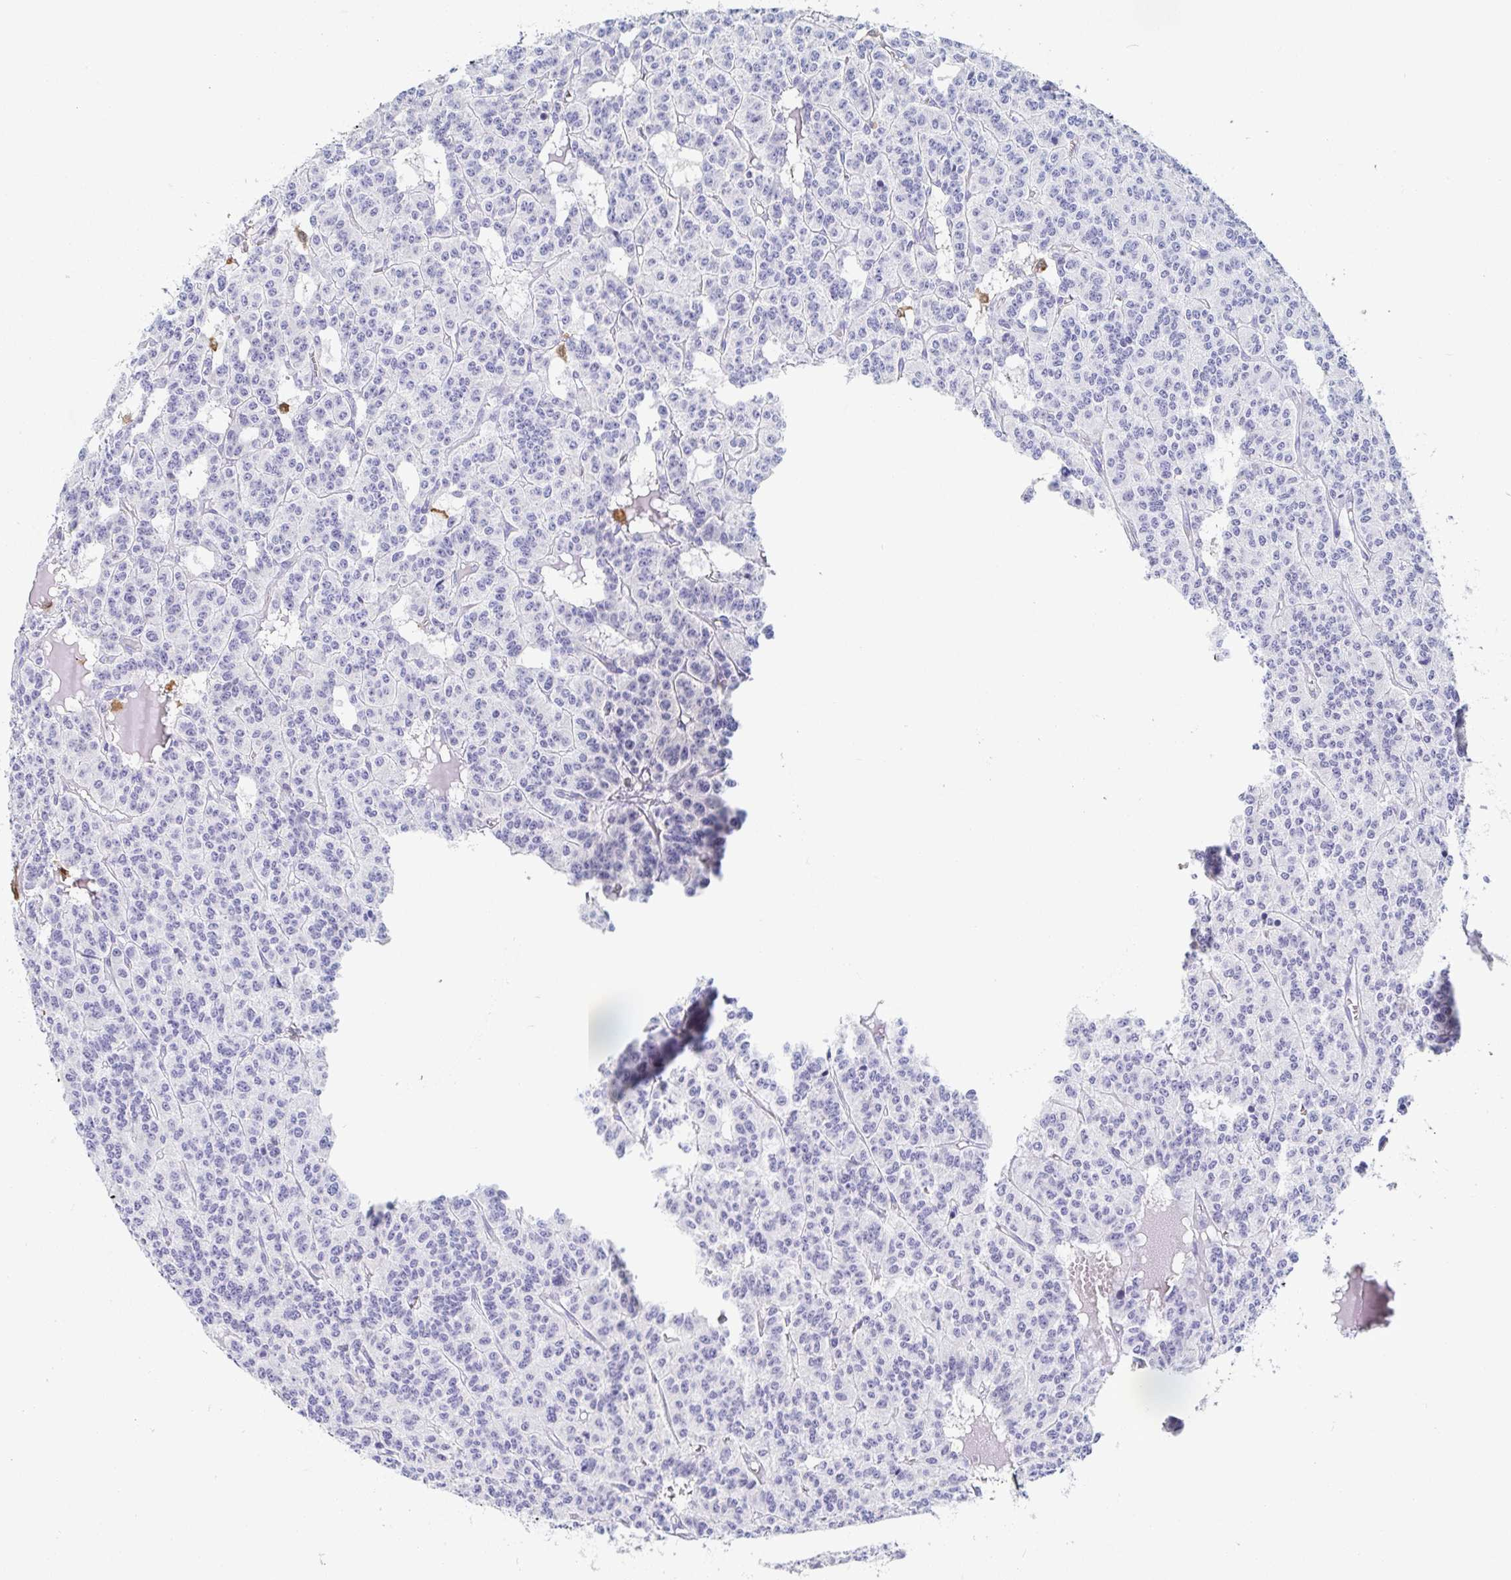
{"staining": {"intensity": "negative", "quantity": "none", "location": "none"}, "tissue": "carcinoid", "cell_type": "Tumor cells", "image_type": "cancer", "snomed": [{"axis": "morphology", "description": "Carcinoid, malignant, NOS"}, {"axis": "topography", "description": "Lung"}], "caption": "Immunohistochemistry of carcinoid reveals no expression in tumor cells. Brightfield microscopy of immunohistochemistry stained with DAB (brown) and hematoxylin (blue), captured at high magnification.", "gene": "OR2A4", "patient": {"sex": "female", "age": 71}}